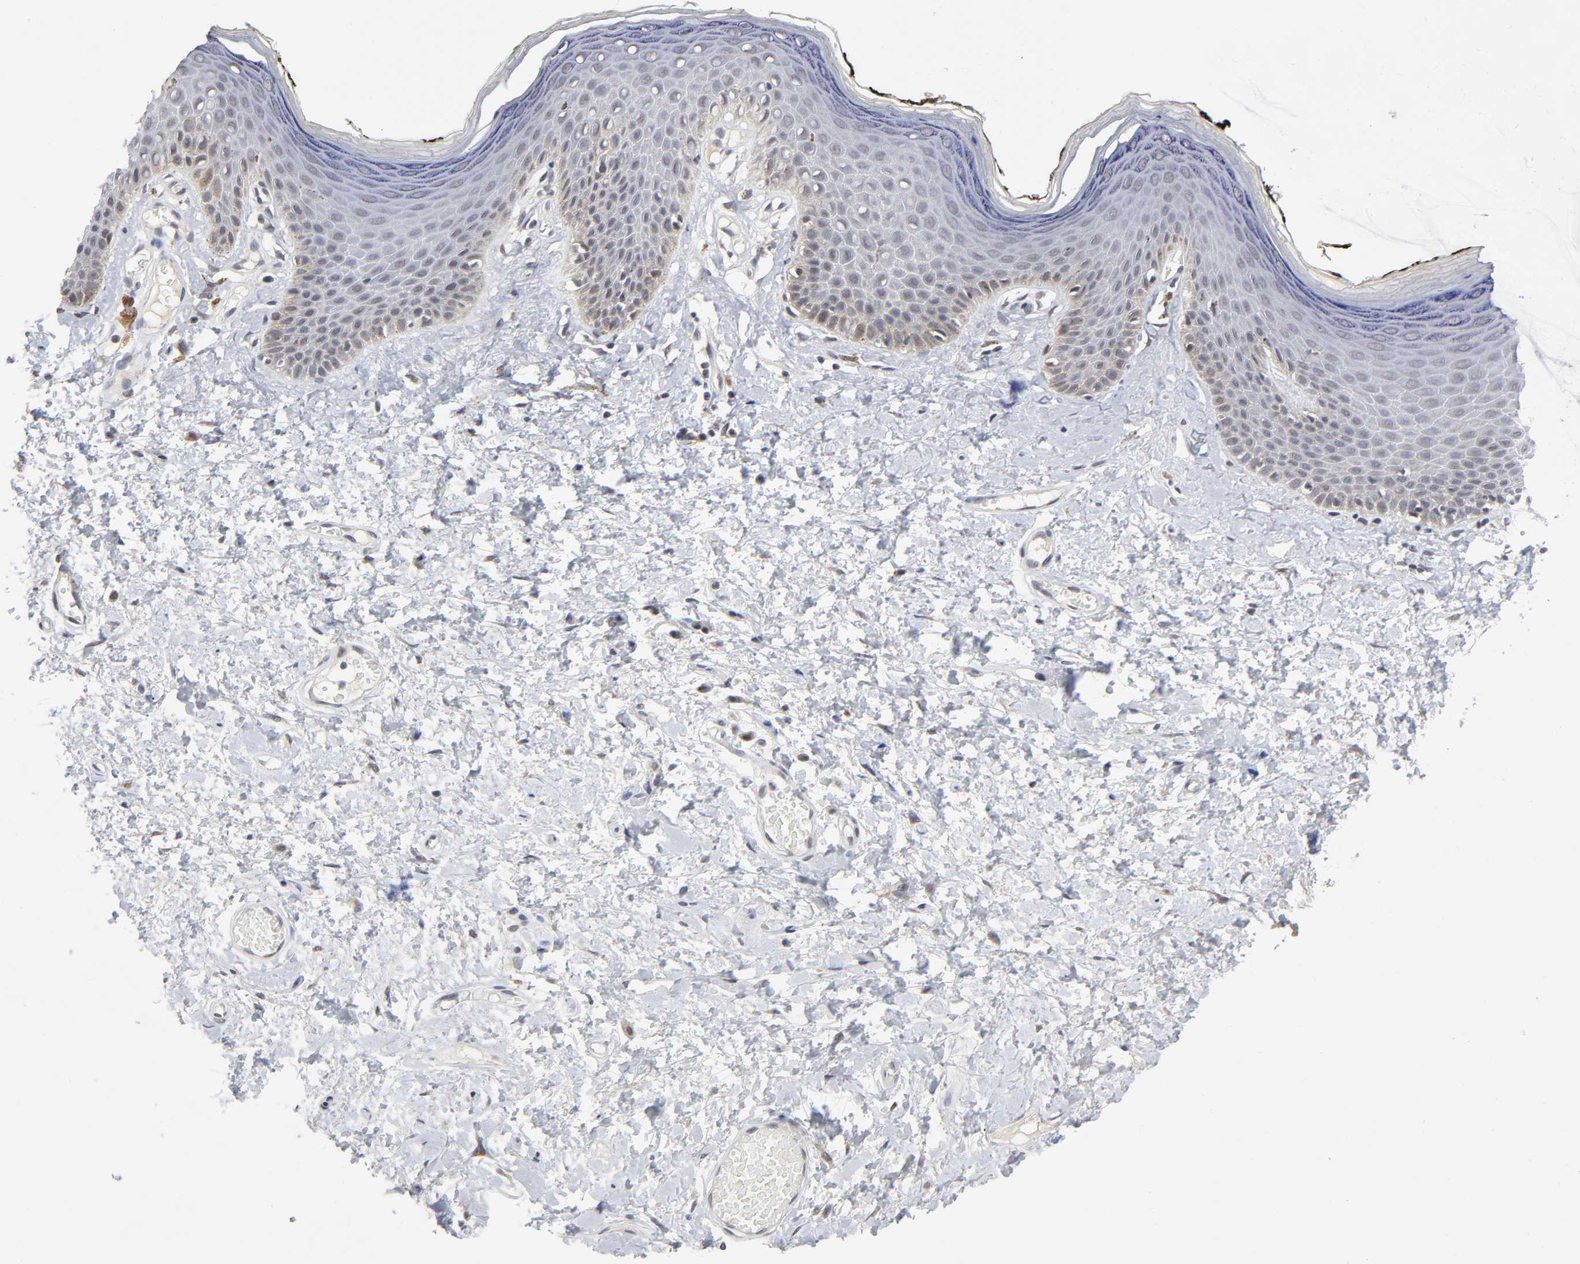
{"staining": {"intensity": "moderate", "quantity": "<25%", "location": "cytoplasmic/membranous"}, "tissue": "skin", "cell_type": "Epidermal cells", "image_type": "normal", "snomed": [{"axis": "morphology", "description": "Normal tissue, NOS"}, {"axis": "morphology", "description": "Inflammation, NOS"}, {"axis": "topography", "description": "Vulva"}], "caption": "An immunohistochemistry image of benign tissue is shown. Protein staining in brown labels moderate cytoplasmic/membranous positivity in skin within epidermal cells.", "gene": "AUH", "patient": {"sex": "female", "age": 84}}